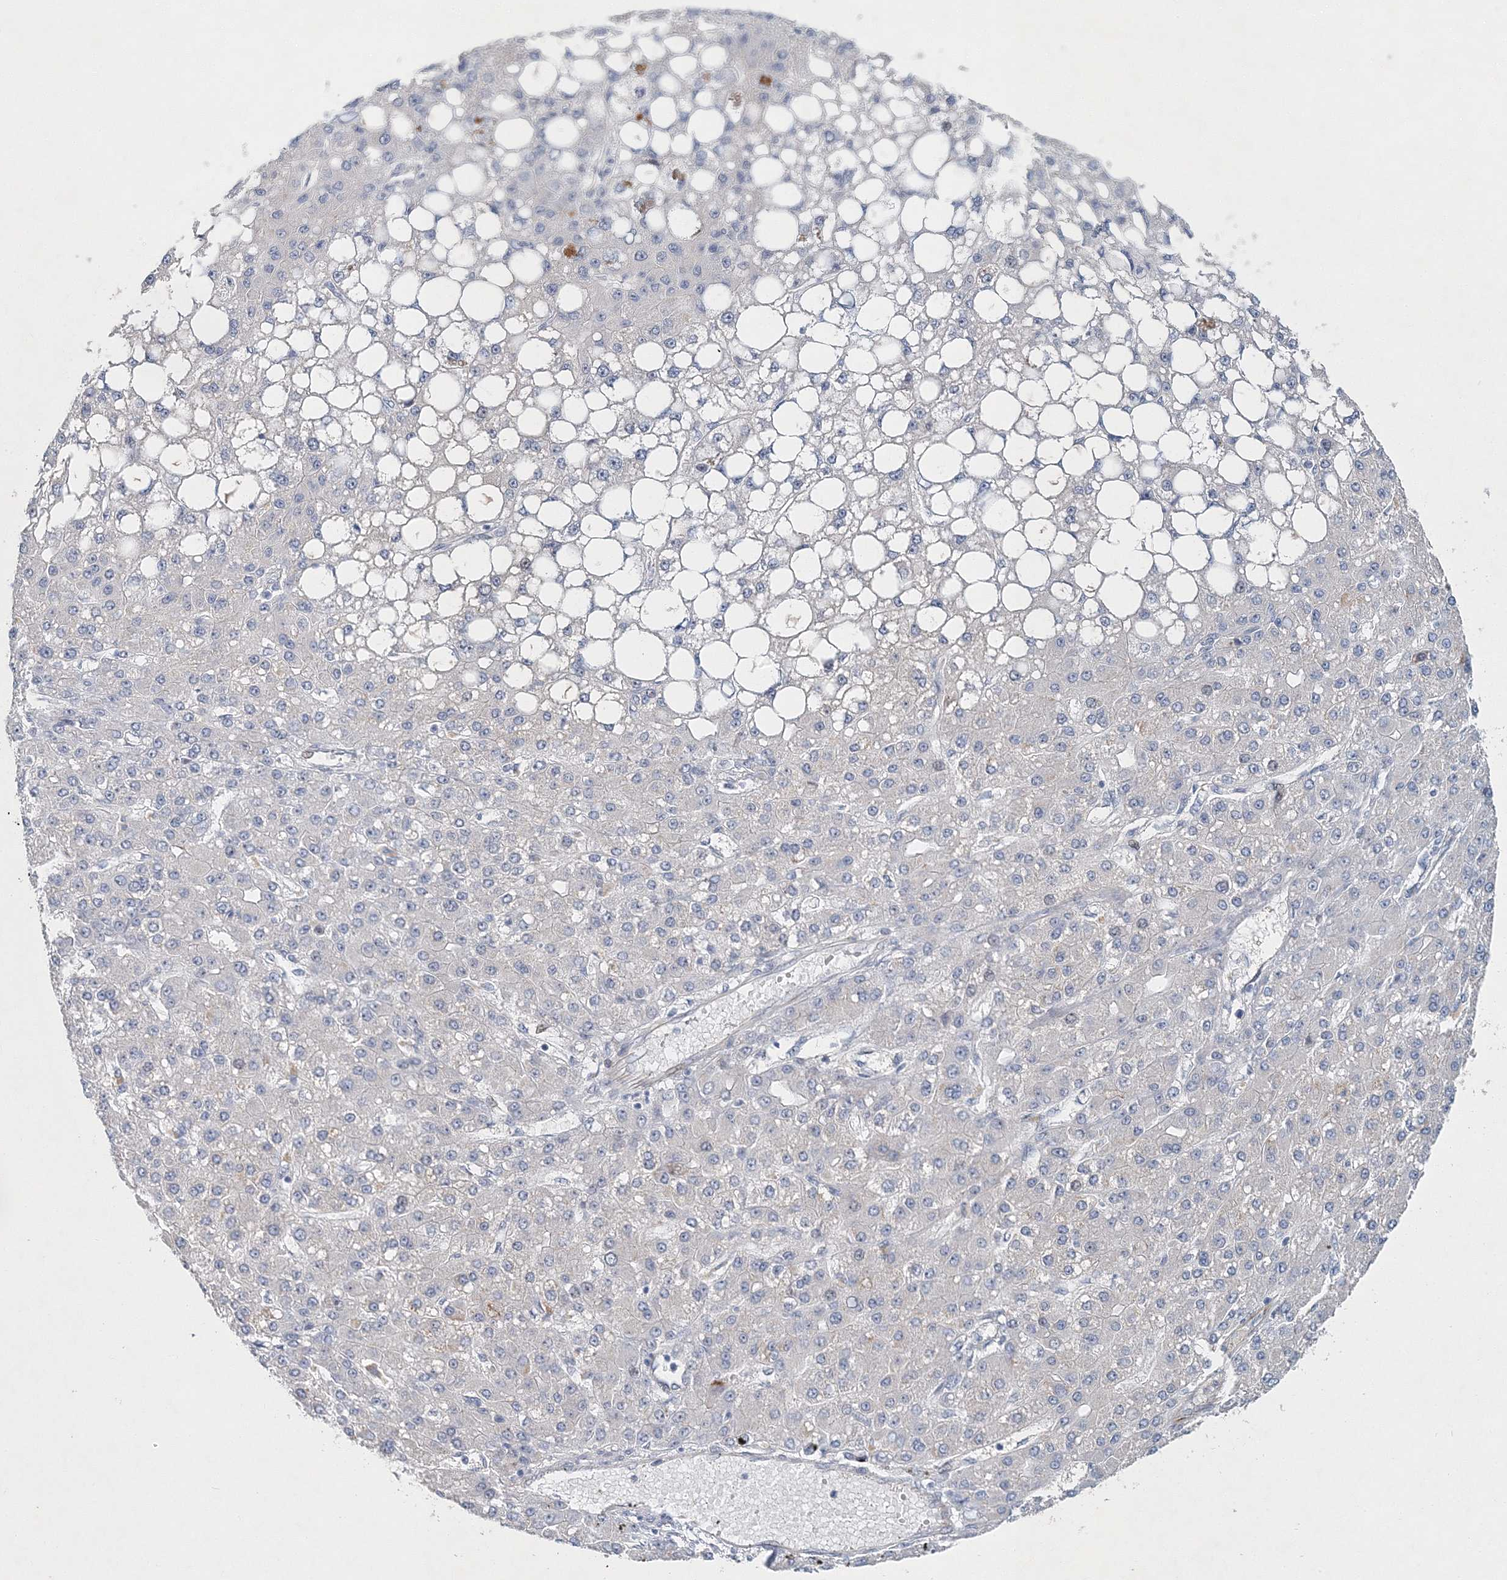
{"staining": {"intensity": "negative", "quantity": "none", "location": "none"}, "tissue": "liver cancer", "cell_type": "Tumor cells", "image_type": "cancer", "snomed": [{"axis": "morphology", "description": "Carcinoma, Hepatocellular, NOS"}, {"axis": "topography", "description": "Liver"}], "caption": "This histopathology image is of liver hepatocellular carcinoma stained with immunohistochemistry to label a protein in brown with the nuclei are counter-stained blue. There is no staining in tumor cells.", "gene": "UIMC1", "patient": {"sex": "male", "age": 67}}